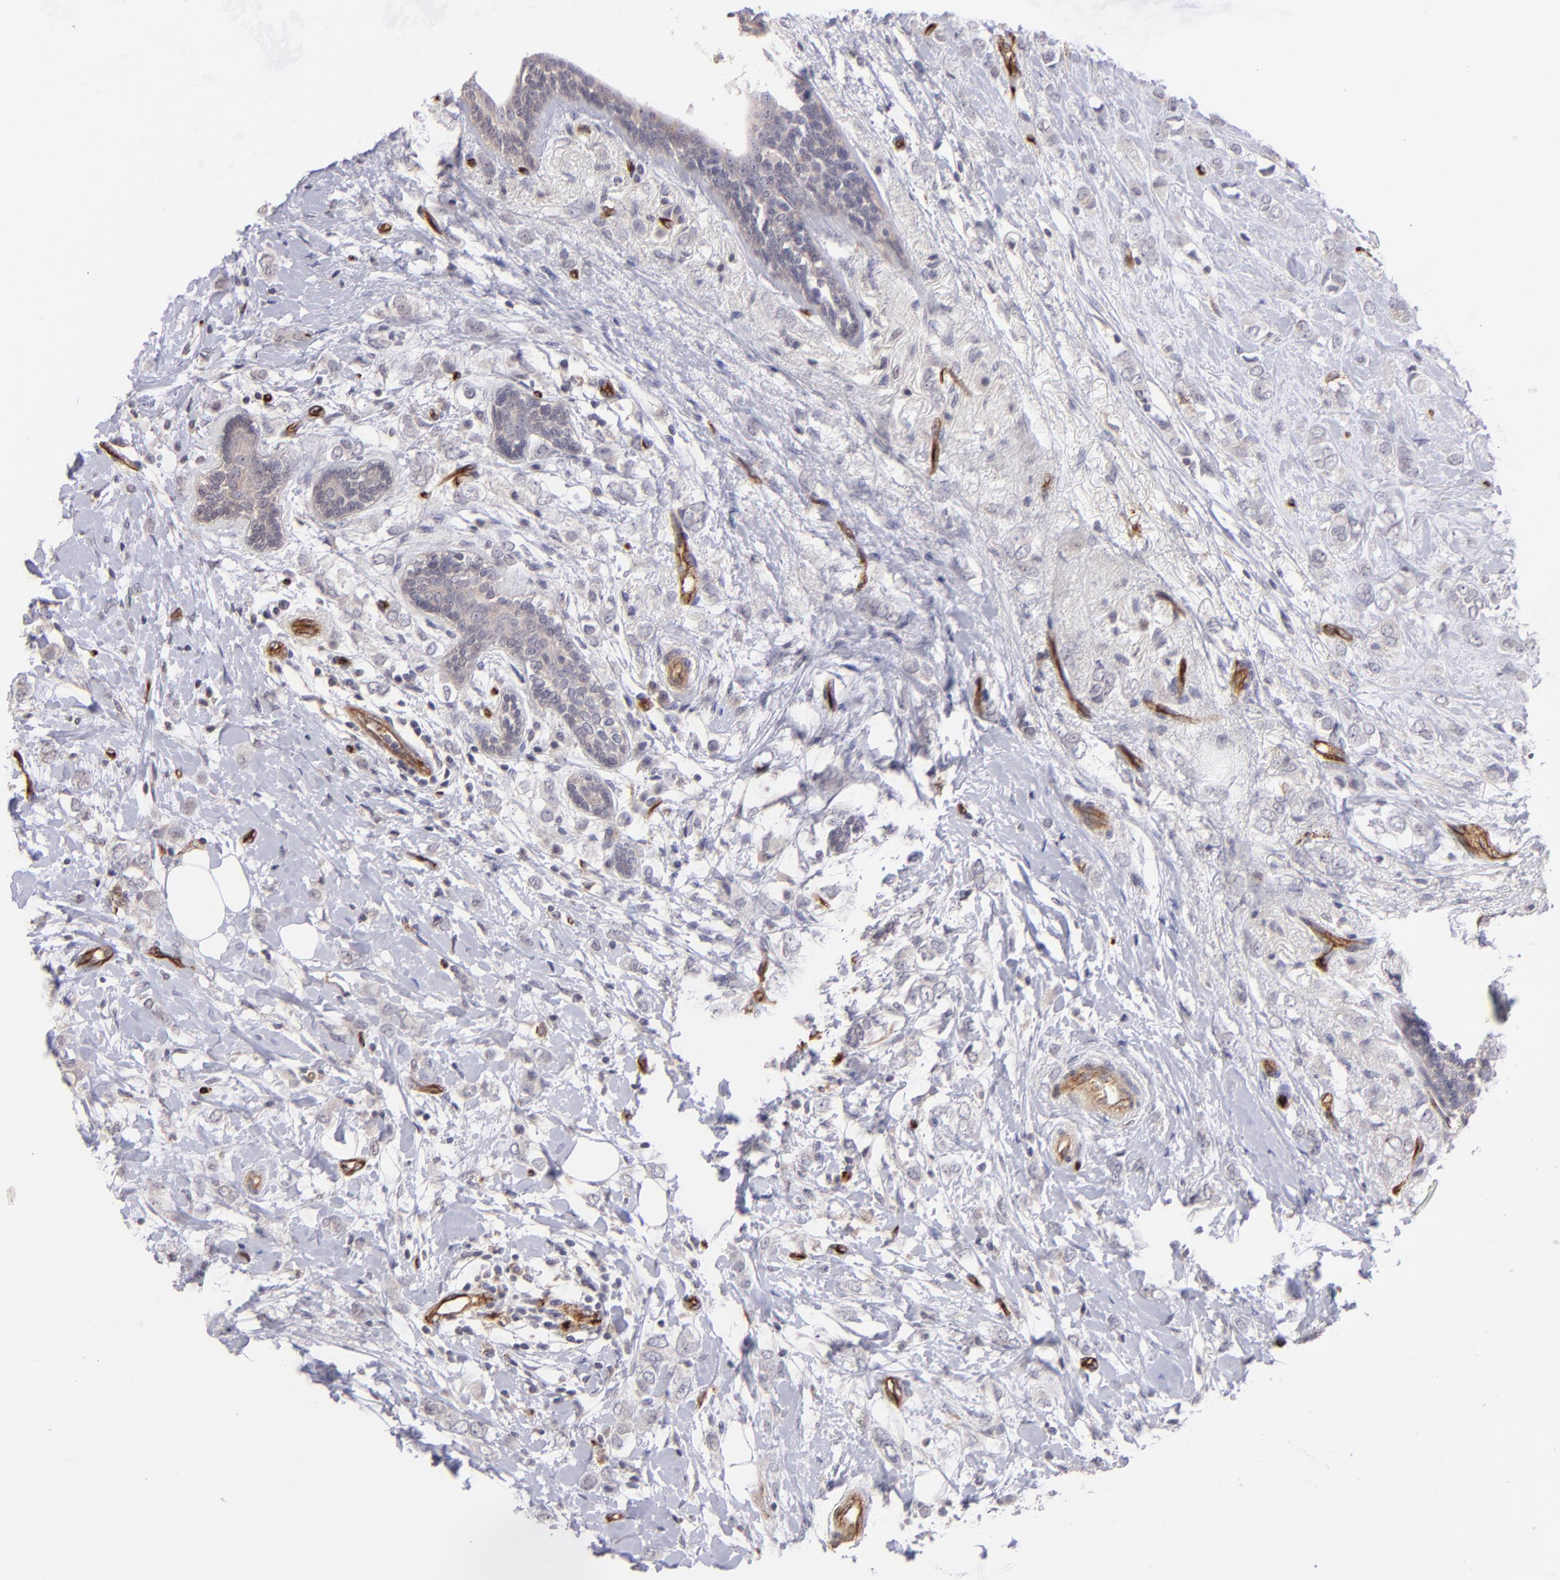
{"staining": {"intensity": "negative", "quantity": "none", "location": "none"}, "tissue": "breast cancer", "cell_type": "Tumor cells", "image_type": "cancer", "snomed": [{"axis": "morphology", "description": "Normal tissue, NOS"}, {"axis": "morphology", "description": "Lobular carcinoma"}, {"axis": "topography", "description": "Breast"}], "caption": "Tumor cells show no significant staining in breast cancer.", "gene": "DYSF", "patient": {"sex": "female", "age": 47}}